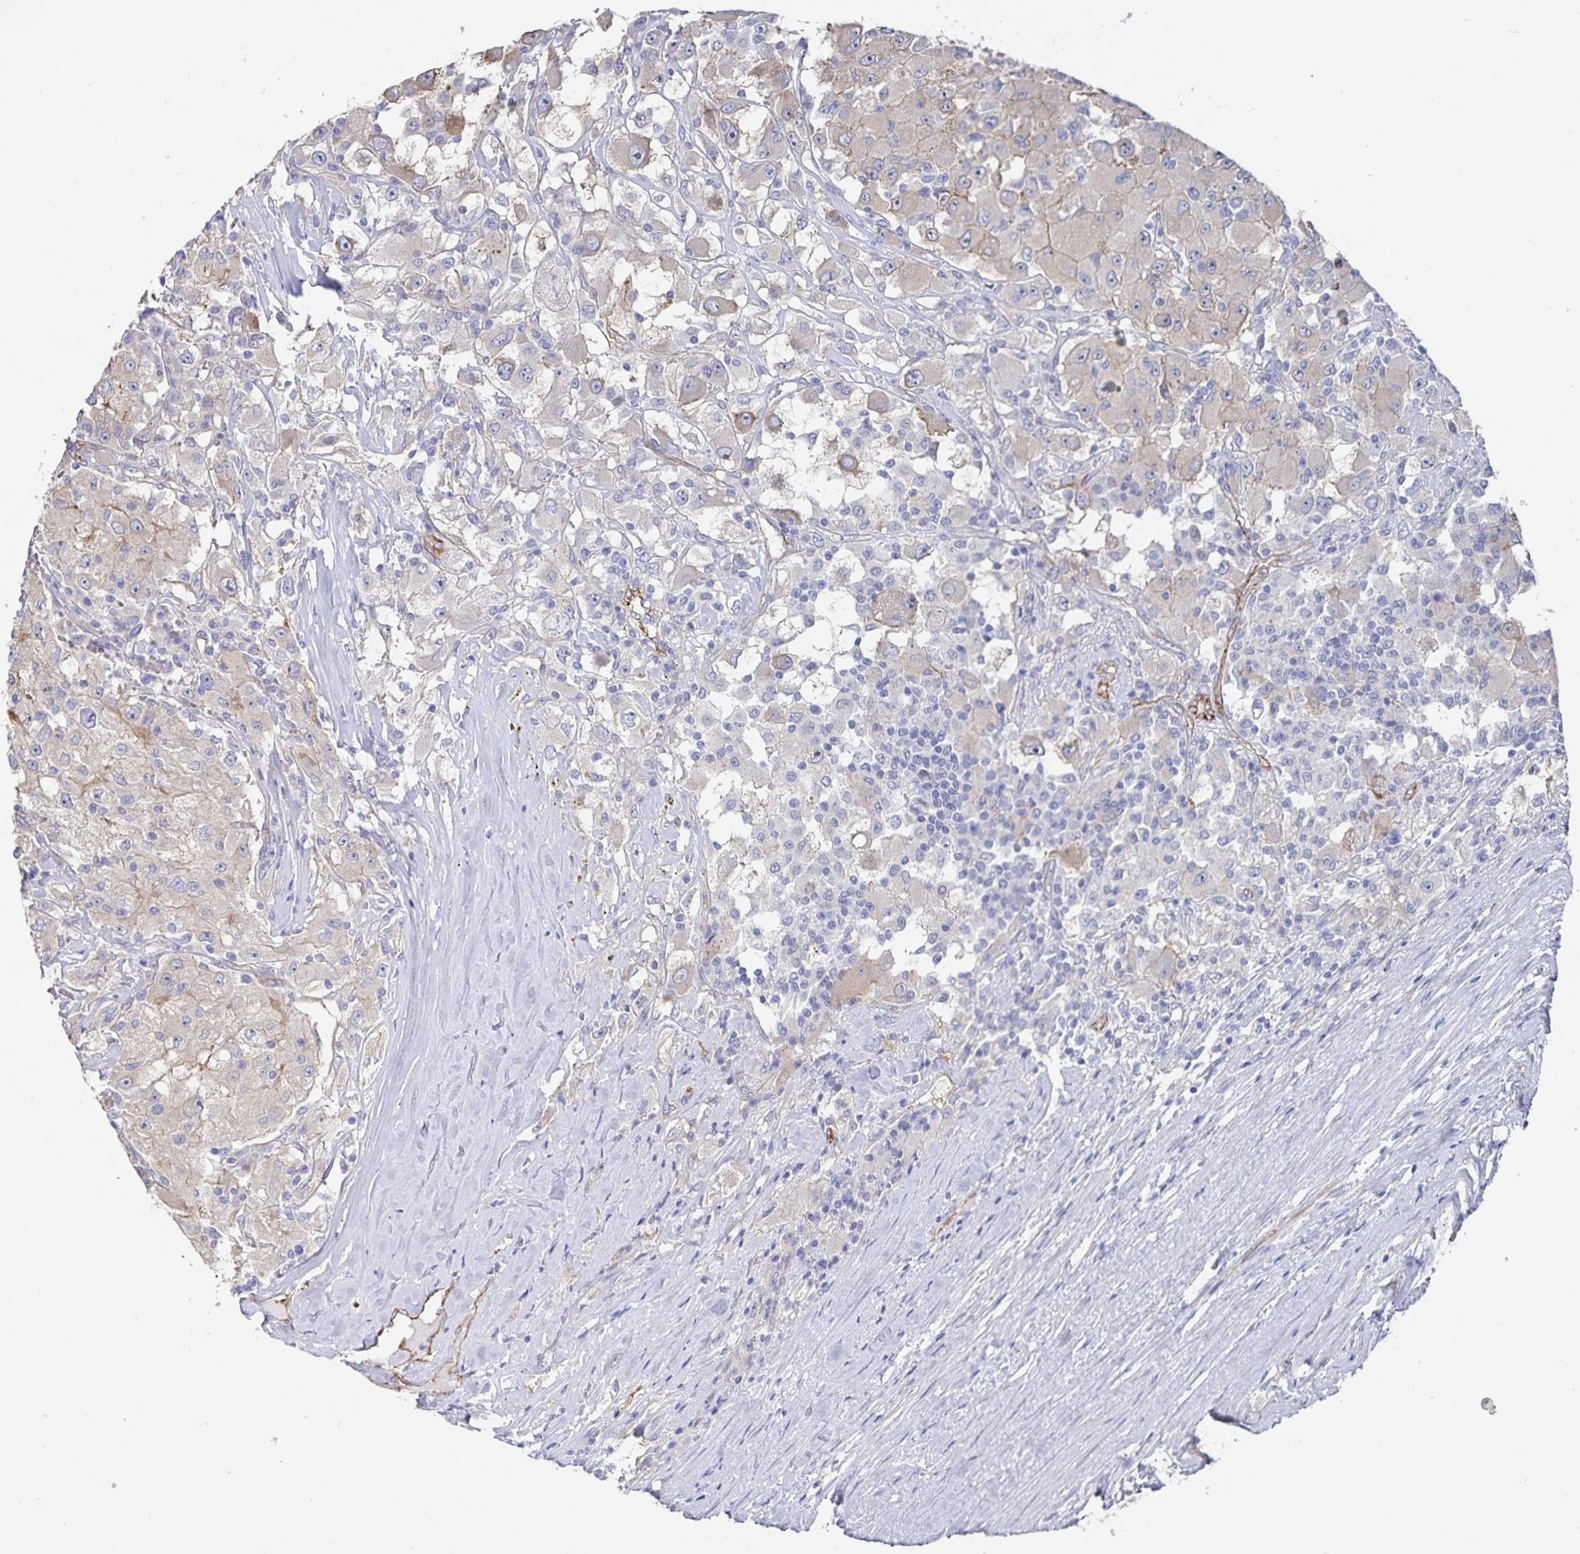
{"staining": {"intensity": "negative", "quantity": "none", "location": "none"}, "tissue": "renal cancer", "cell_type": "Tumor cells", "image_type": "cancer", "snomed": [{"axis": "morphology", "description": "Adenocarcinoma, NOS"}, {"axis": "topography", "description": "Kidney"}], "caption": "Immunohistochemistry (IHC) photomicrograph of neoplastic tissue: renal cancer stained with DAB (3,3'-diaminobenzidine) displays no significant protein staining in tumor cells.", "gene": "SSTR1", "patient": {"sex": "female", "age": 67}}